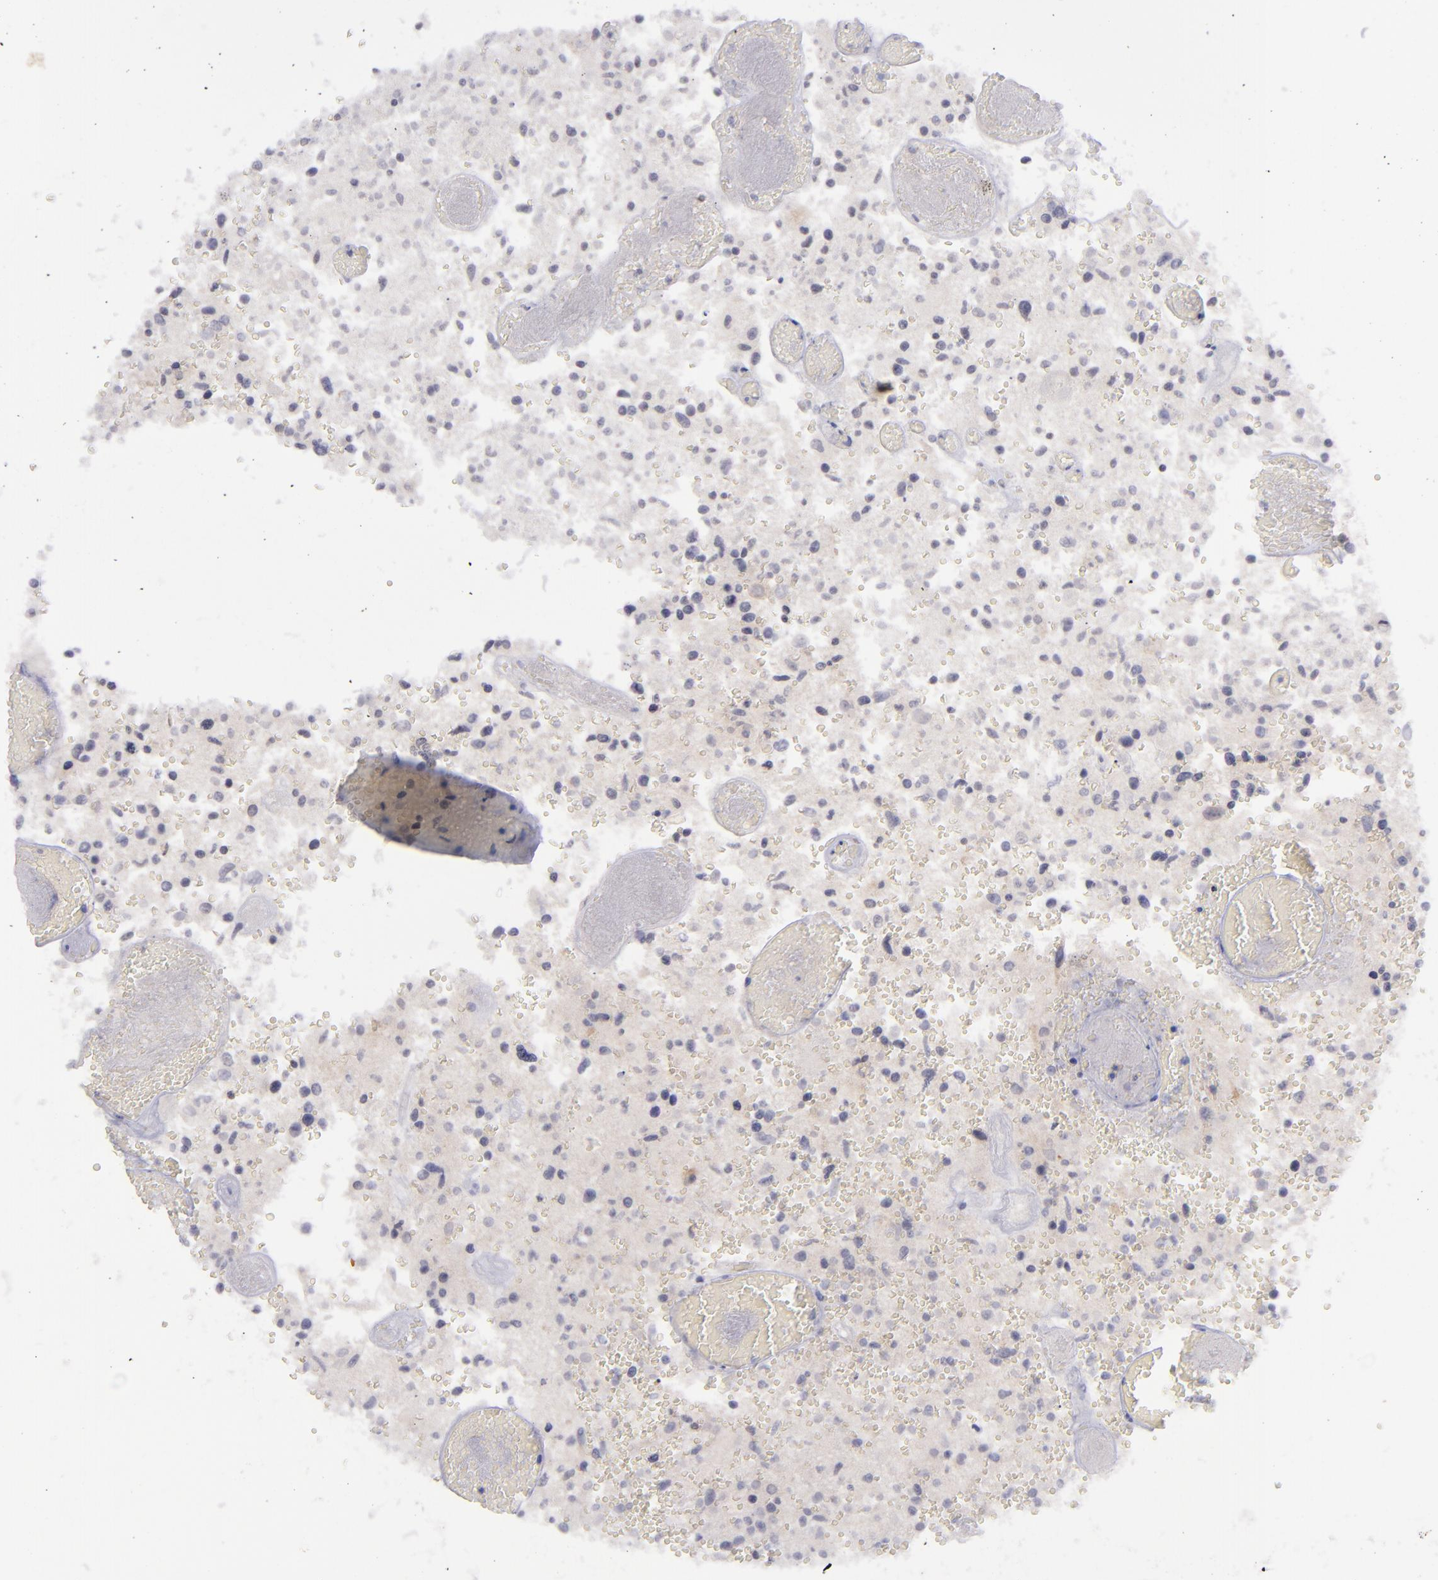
{"staining": {"intensity": "negative", "quantity": "none", "location": "none"}, "tissue": "glioma", "cell_type": "Tumor cells", "image_type": "cancer", "snomed": [{"axis": "morphology", "description": "Glioma, malignant, High grade"}, {"axis": "topography", "description": "Brain"}], "caption": "Immunohistochemical staining of glioma exhibits no significant staining in tumor cells. (DAB immunohistochemistry visualized using brightfield microscopy, high magnification).", "gene": "EVPL", "patient": {"sex": "male", "age": 72}}